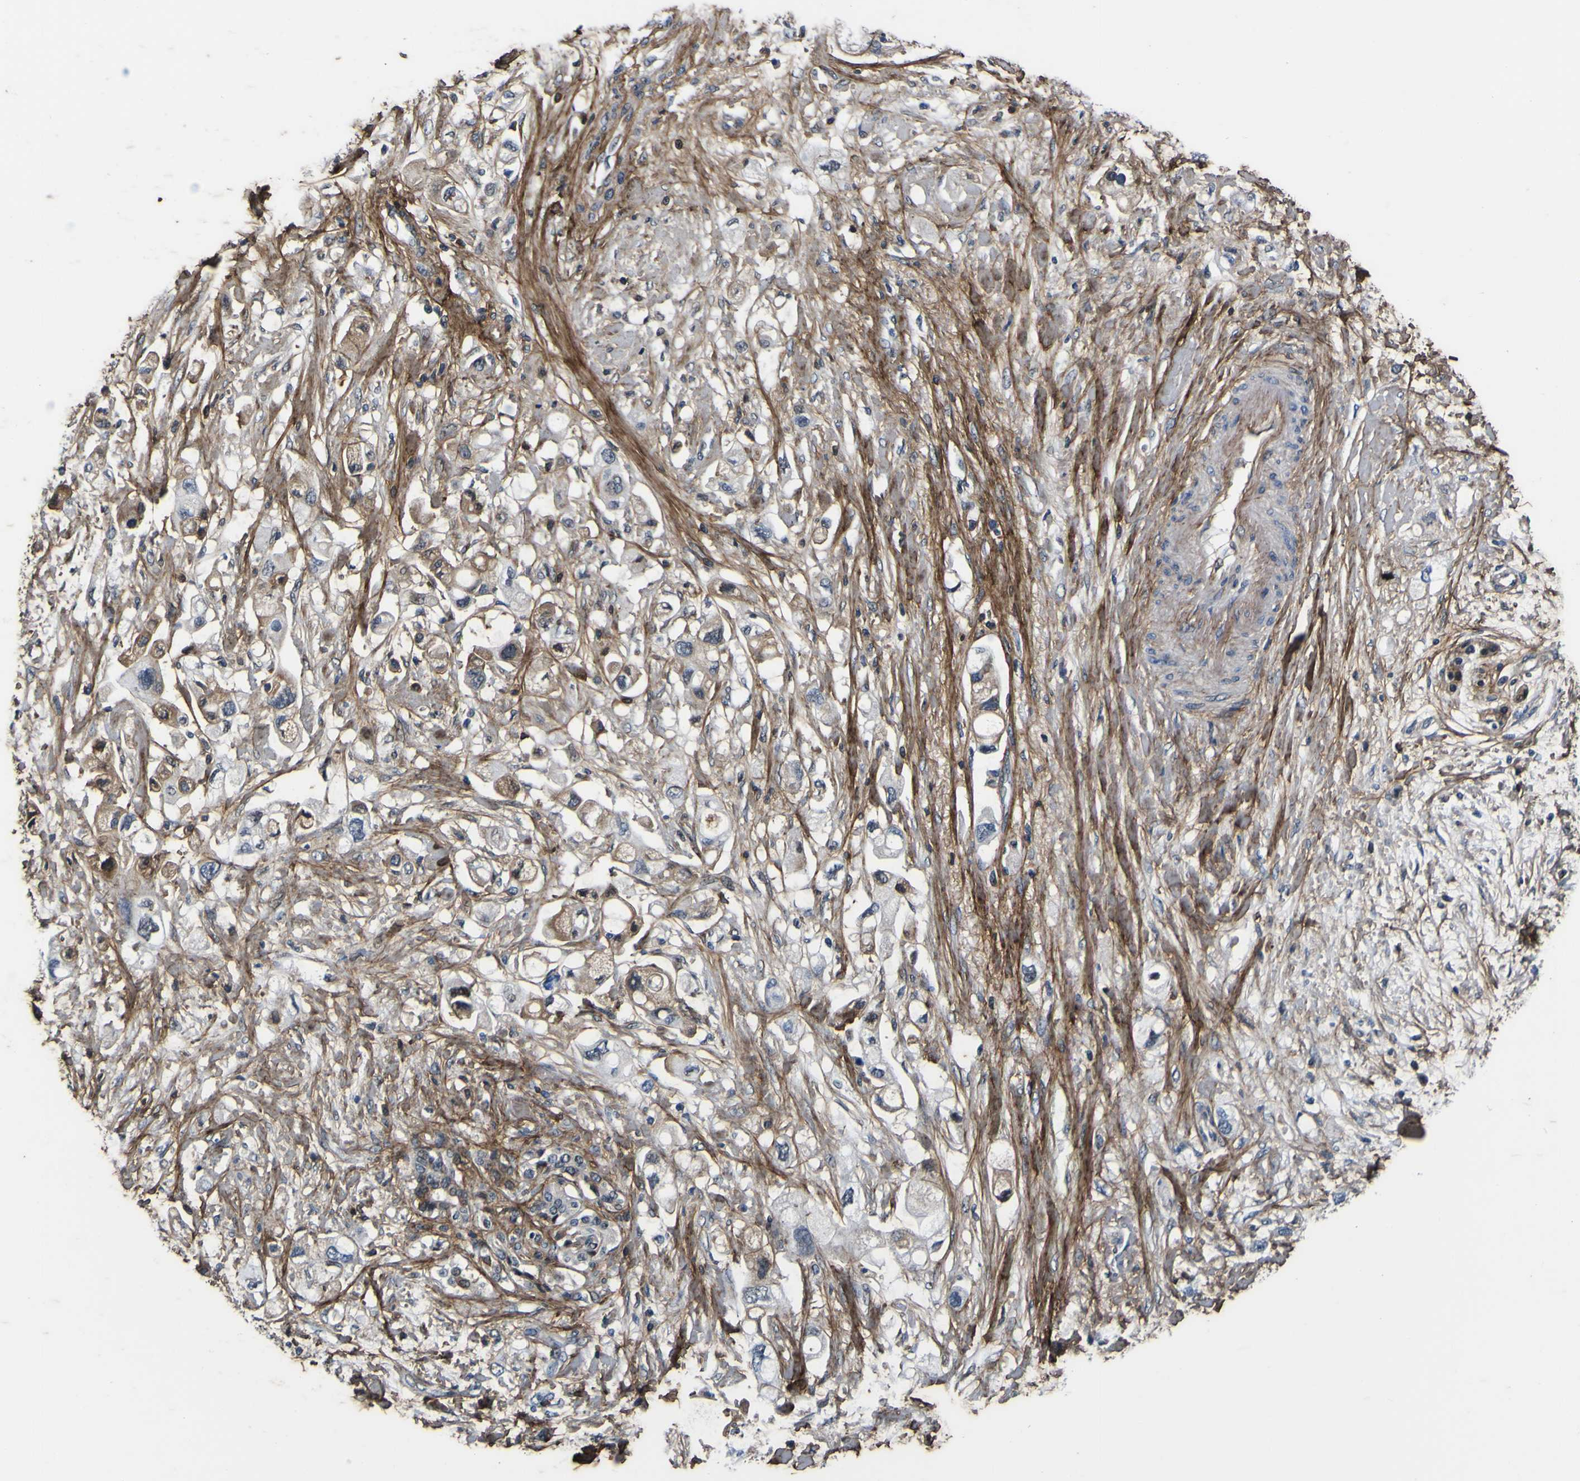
{"staining": {"intensity": "moderate", "quantity": "<25%", "location": "cytoplasmic/membranous"}, "tissue": "pancreatic cancer", "cell_type": "Tumor cells", "image_type": "cancer", "snomed": [{"axis": "morphology", "description": "Adenocarcinoma, NOS"}, {"axis": "topography", "description": "Pancreas"}], "caption": "Adenocarcinoma (pancreatic) stained with a brown dye shows moderate cytoplasmic/membranous positive positivity in about <25% of tumor cells.", "gene": "POSTN", "patient": {"sex": "female", "age": 56}}